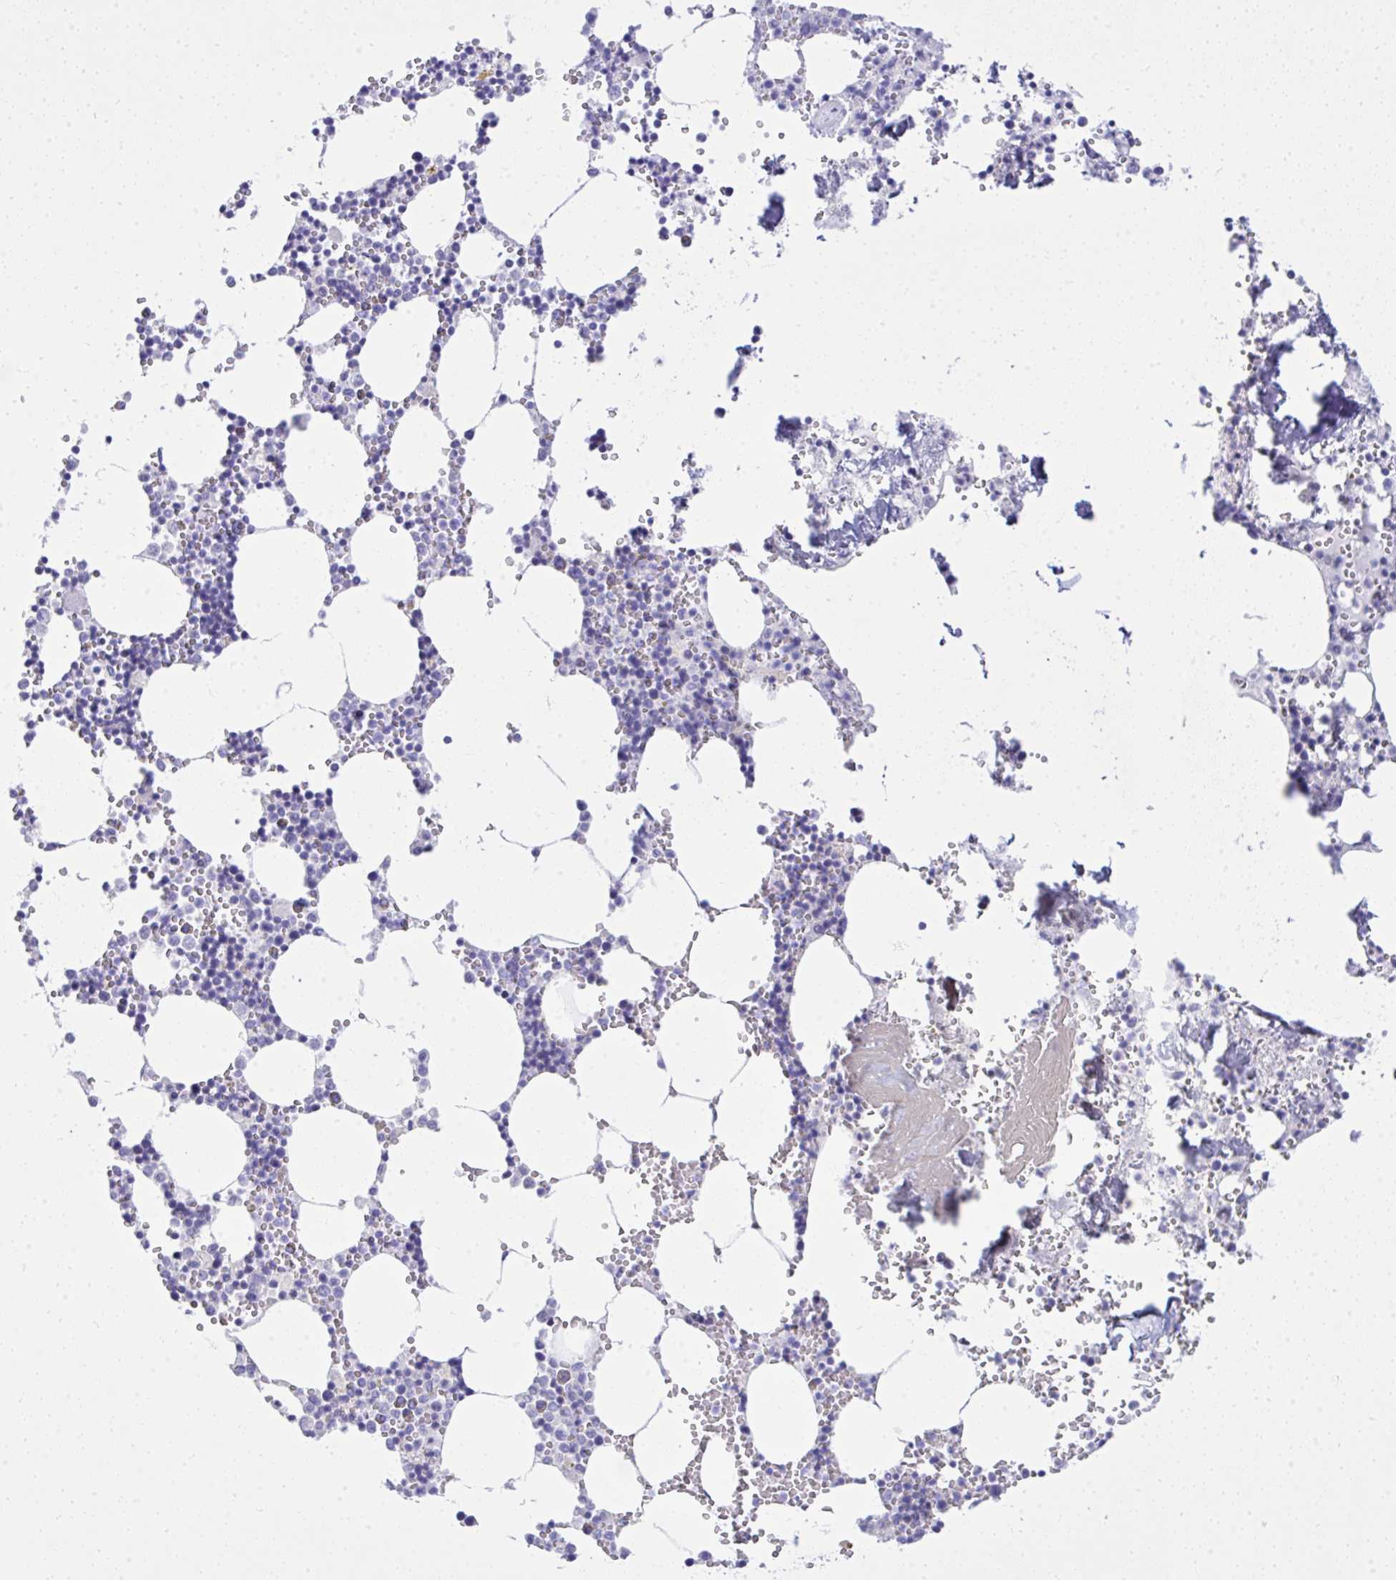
{"staining": {"intensity": "negative", "quantity": "none", "location": "none"}, "tissue": "bone marrow", "cell_type": "Hematopoietic cells", "image_type": "normal", "snomed": [{"axis": "morphology", "description": "Normal tissue, NOS"}, {"axis": "topography", "description": "Bone marrow"}], "caption": "The photomicrograph shows no staining of hematopoietic cells in normal bone marrow. Brightfield microscopy of immunohistochemistry stained with DAB (3,3'-diaminobenzidine) (brown) and hematoxylin (blue), captured at high magnification.", "gene": "BCL6B", "patient": {"sex": "male", "age": 54}}